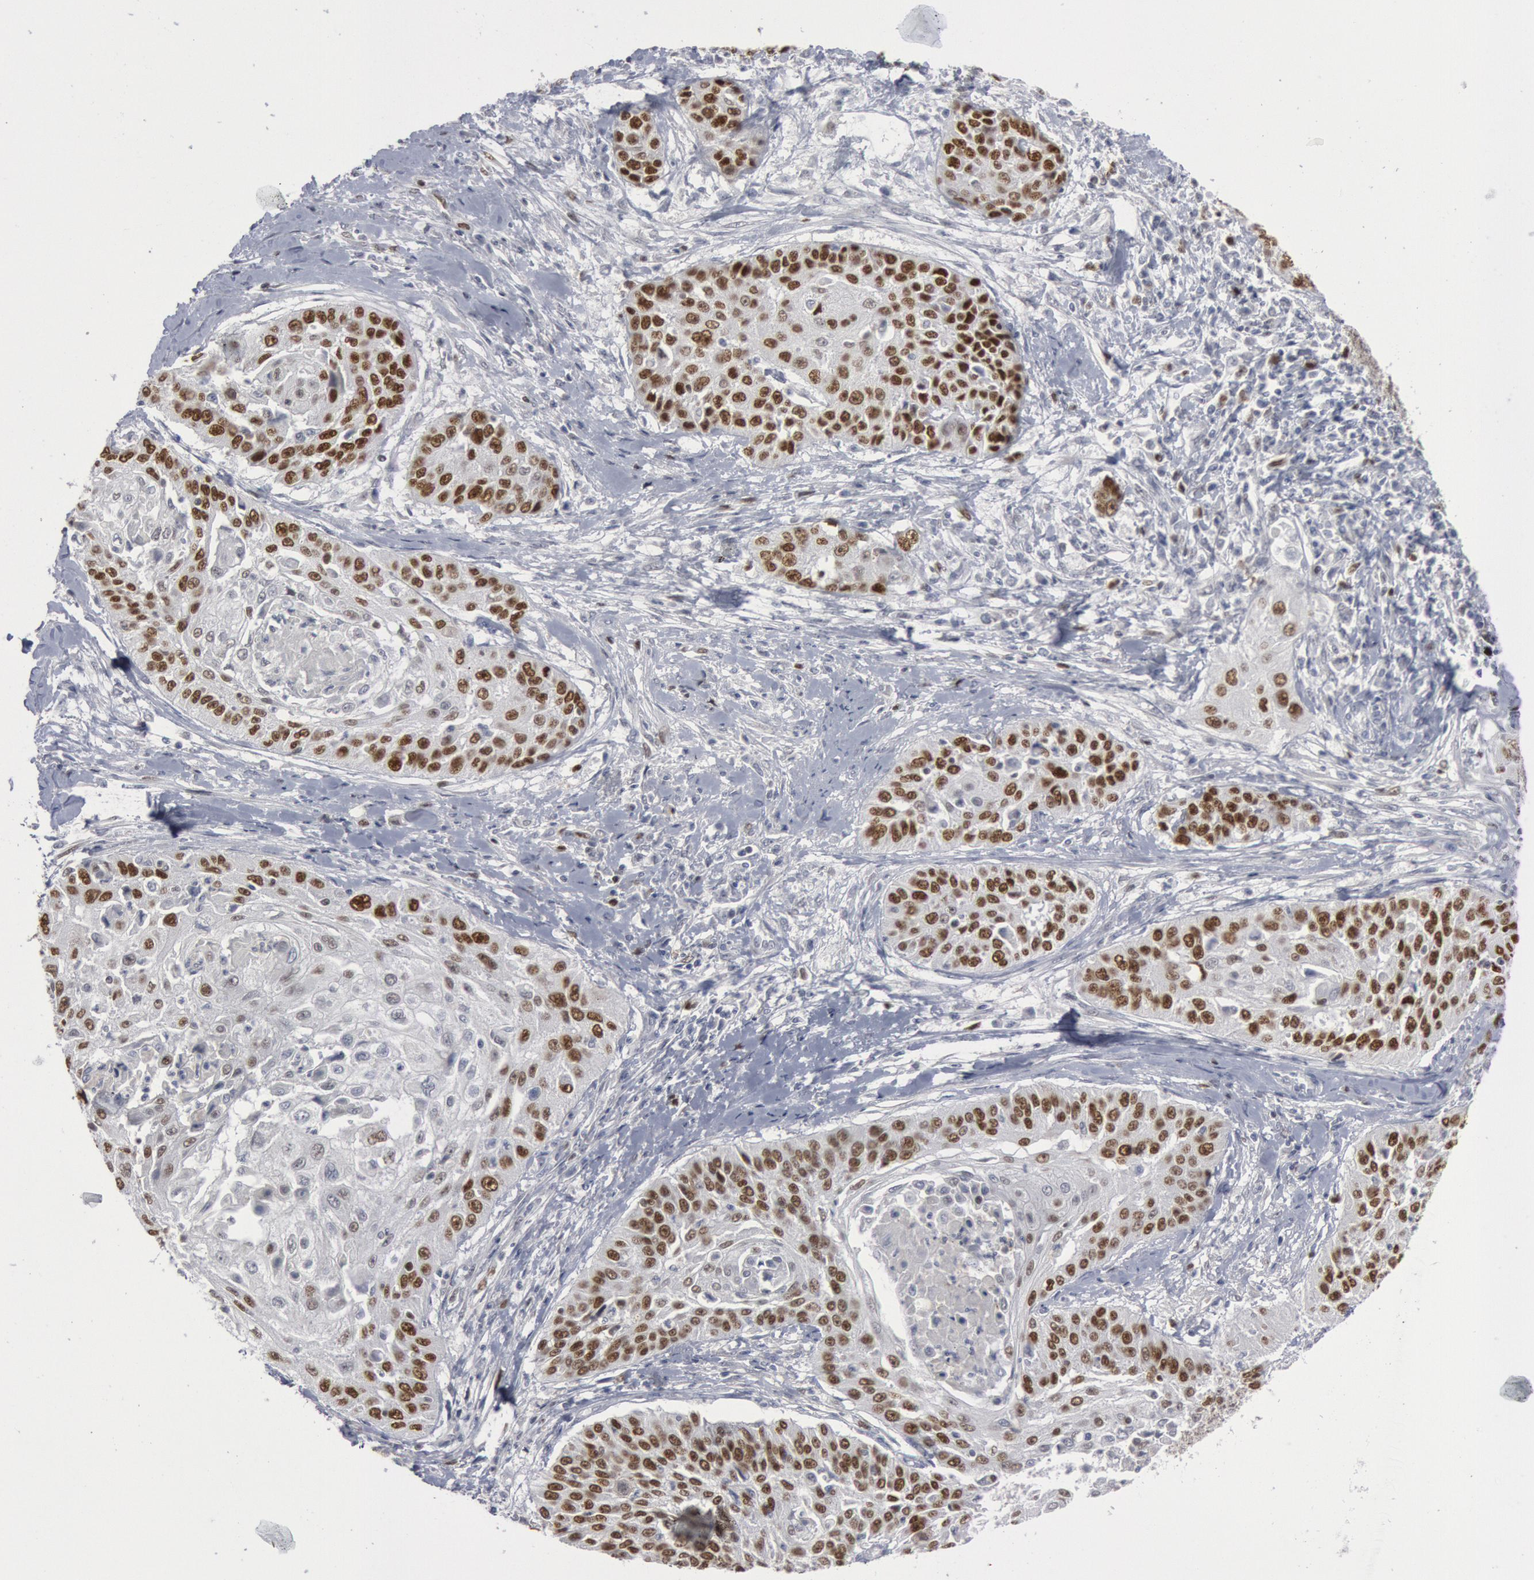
{"staining": {"intensity": "strong", "quantity": "25%-75%", "location": "nuclear"}, "tissue": "cervical cancer", "cell_type": "Tumor cells", "image_type": "cancer", "snomed": [{"axis": "morphology", "description": "Squamous cell carcinoma, NOS"}, {"axis": "topography", "description": "Cervix"}], "caption": "This image displays immunohistochemistry staining of cervical cancer (squamous cell carcinoma), with high strong nuclear expression in about 25%-75% of tumor cells.", "gene": "WDHD1", "patient": {"sex": "female", "age": 64}}